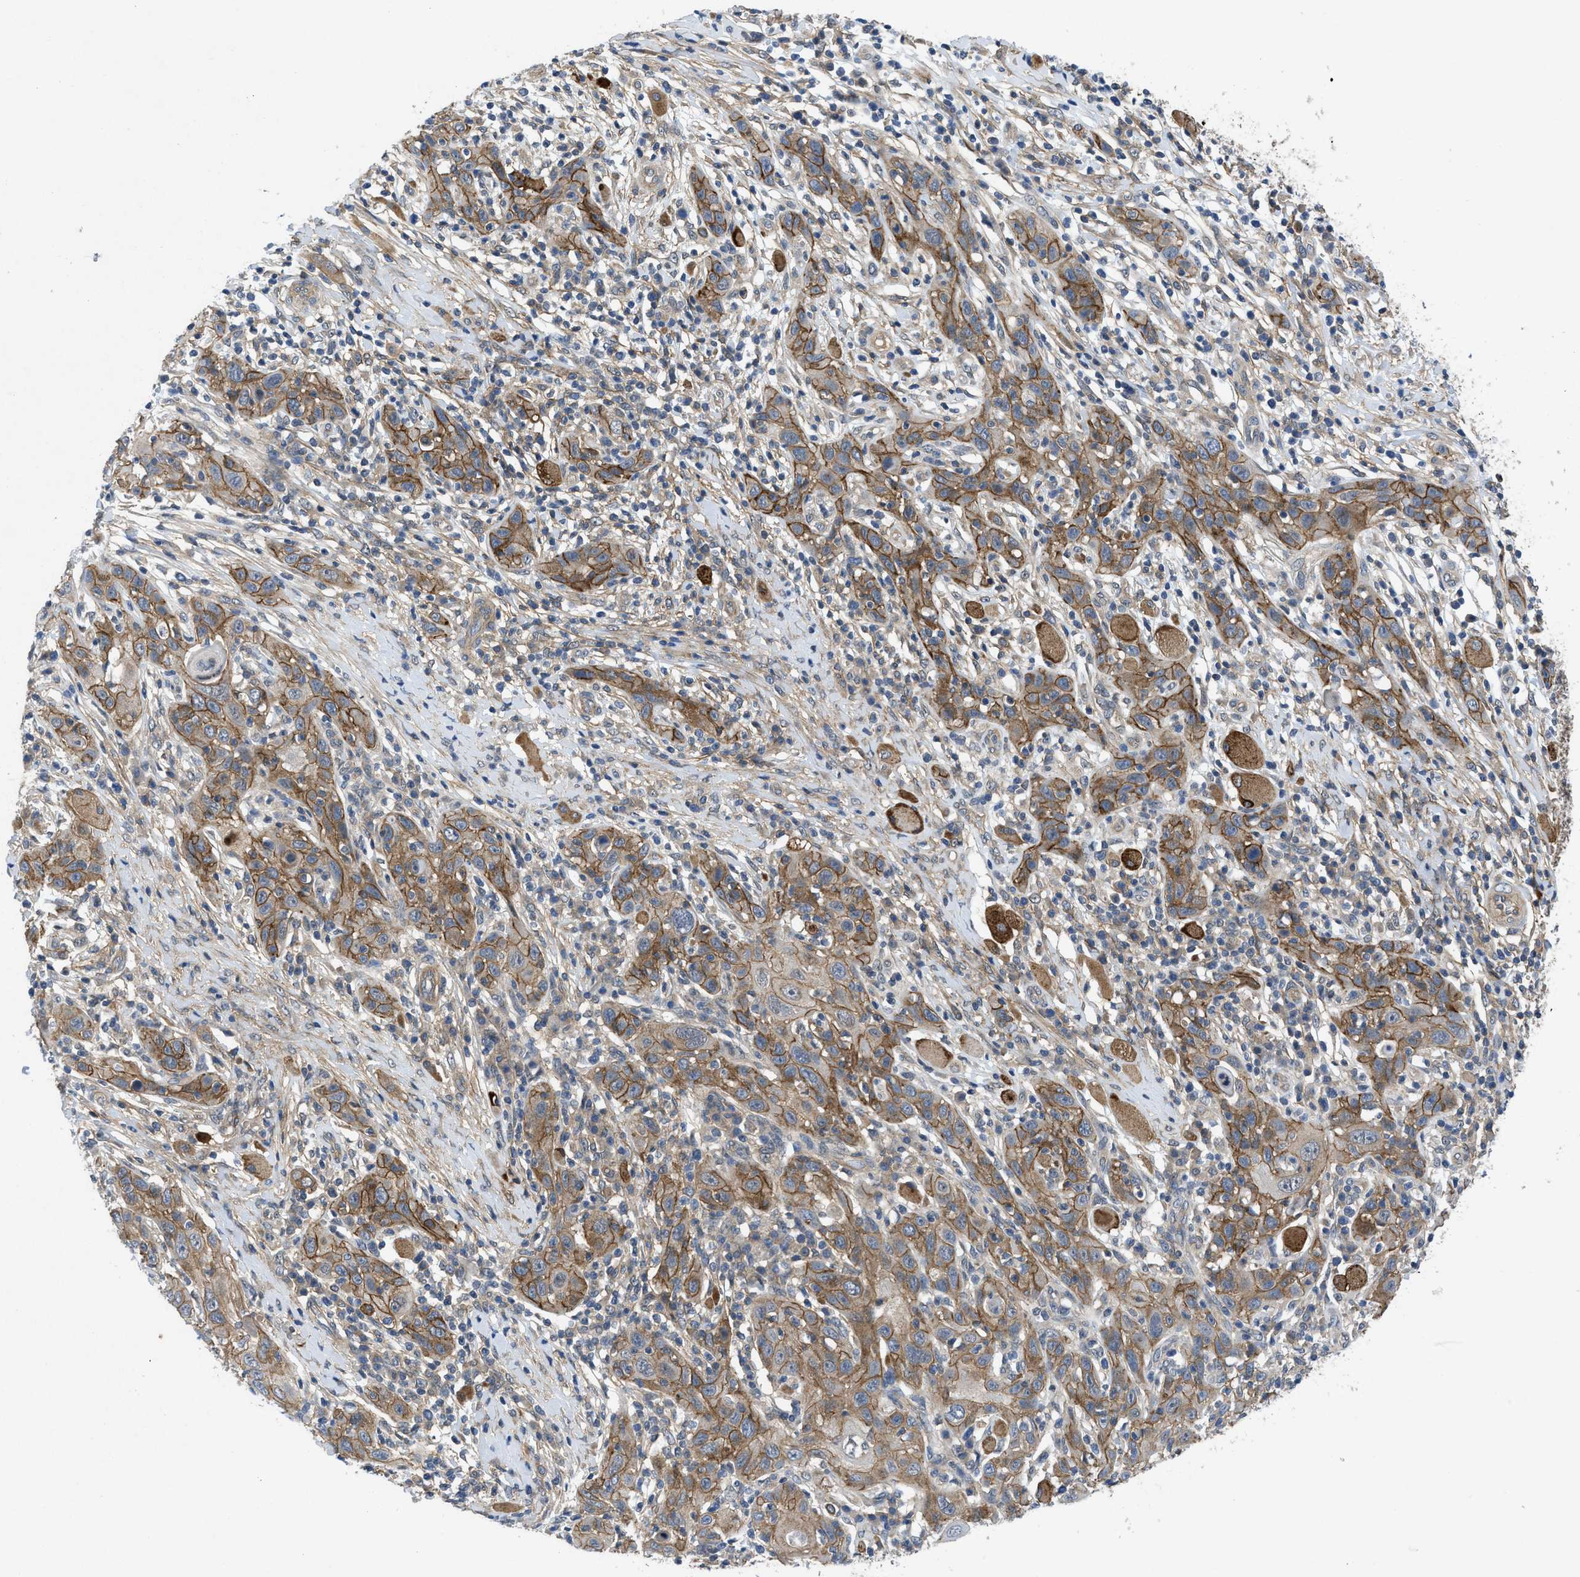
{"staining": {"intensity": "moderate", "quantity": ">75%", "location": "cytoplasmic/membranous"}, "tissue": "skin cancer", "cell_type": "Tumor cells", "image_type": "cancer", "snomed": [{"axis": "morphology", "description": "Squamous cell carcinoma, NOS"}, {"axis": "topography", "description": "Skin"}], "caption": "Human squamous cell carcinoma (skin) stained with a brown dye reveals moderate cytoplasmic/membranous positive staining in approximately >75% of tumor cells.", "gene": "PANX1", "patient": {"sex": "female", "age": 88}}